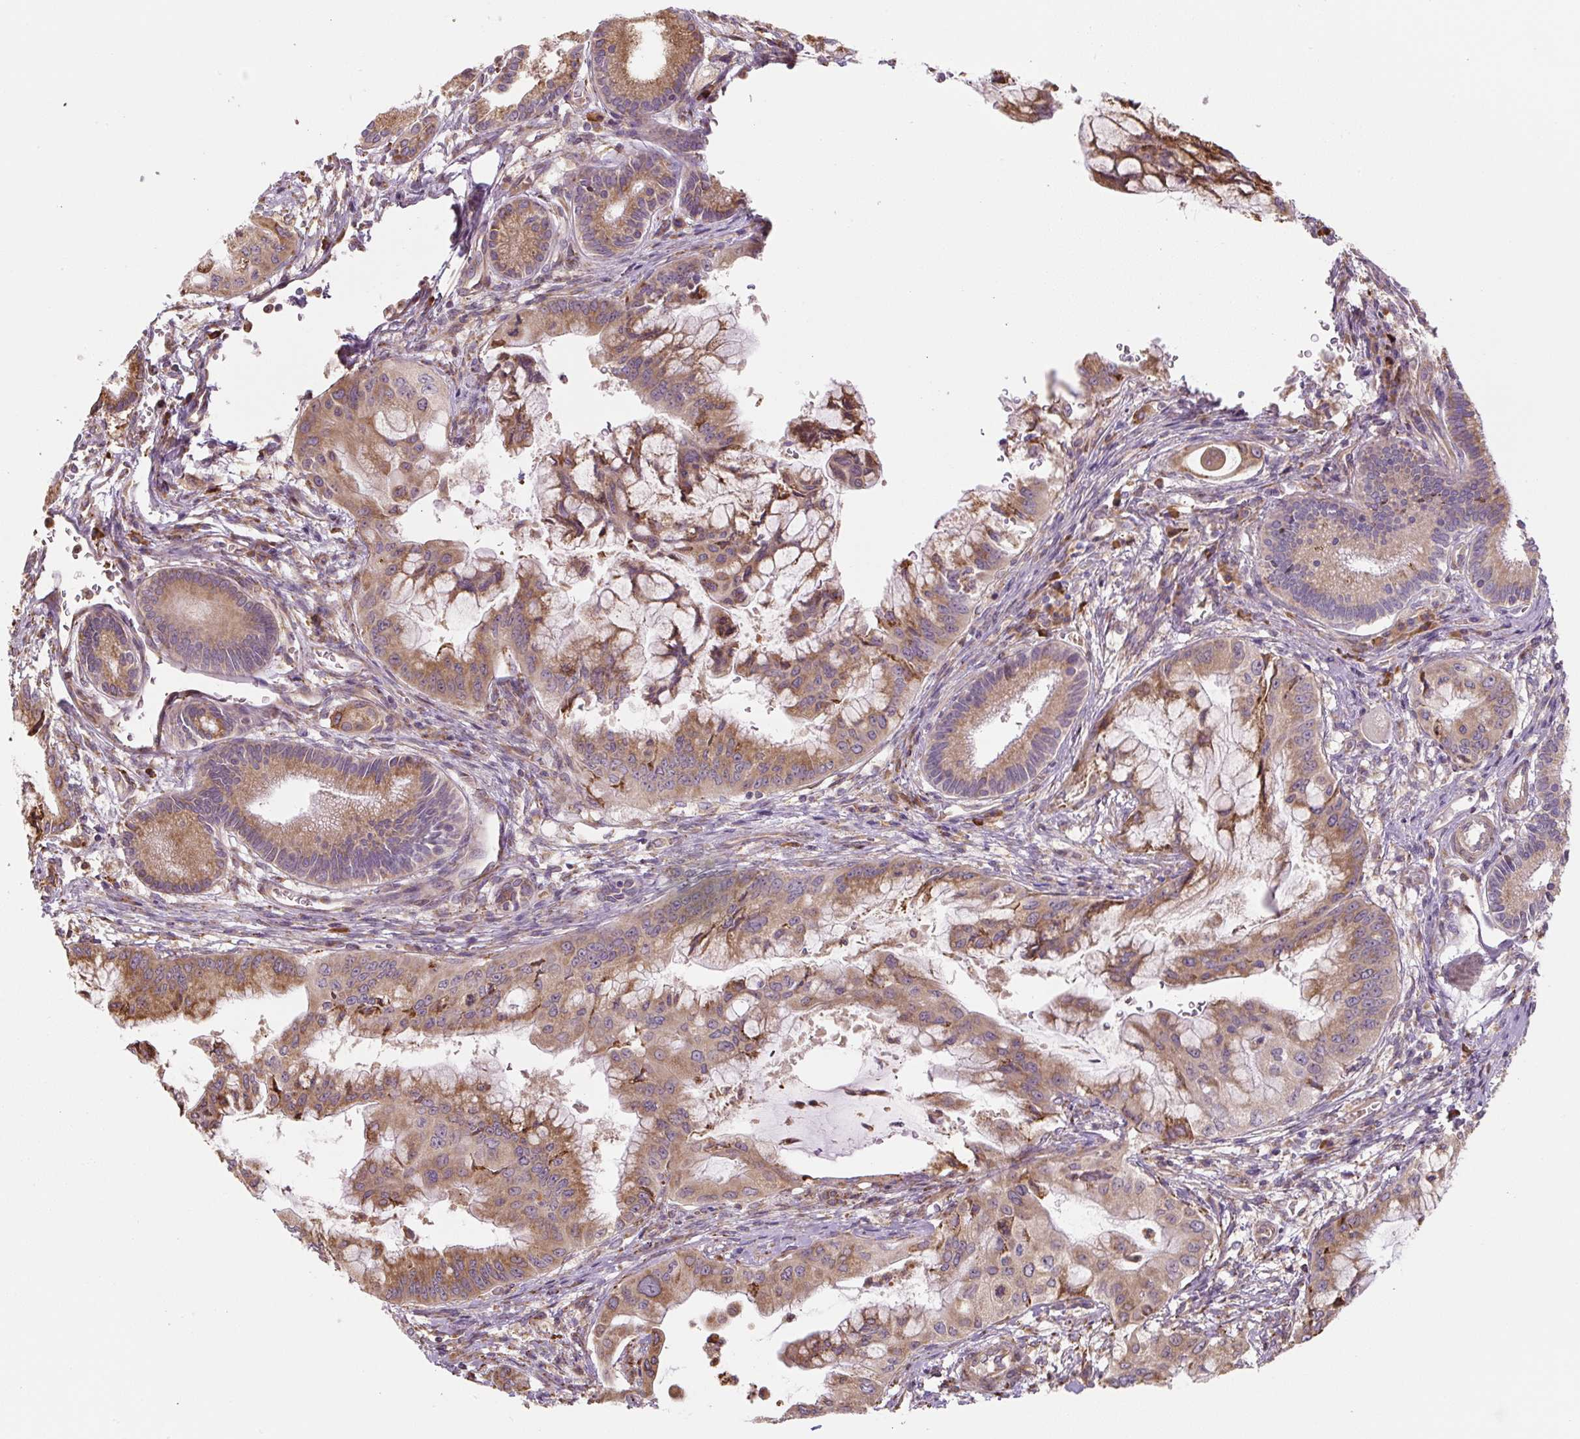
{"staining": {"intensity": "moderate", "quantity": ">75%", "location": "cytoplasmic/membranous"}, "tissue": "pancreatic cancer", "cell_type": "Tumor cells", "image_type": "cancer", "snomed": [{"axis": "morphology", "description": "Adenocarcinoma, NOS"}, {"axis": "topography", "description": "Pancreas"}], "caption": "Protein analysis of pancreatic adenocarcinoma tissue demonstrates moderate cytoplasmic/membranous staining in approximately >75% of tumor cells.", "gene": "RASA1", "patient": {"sex": "male", "age": 46}}